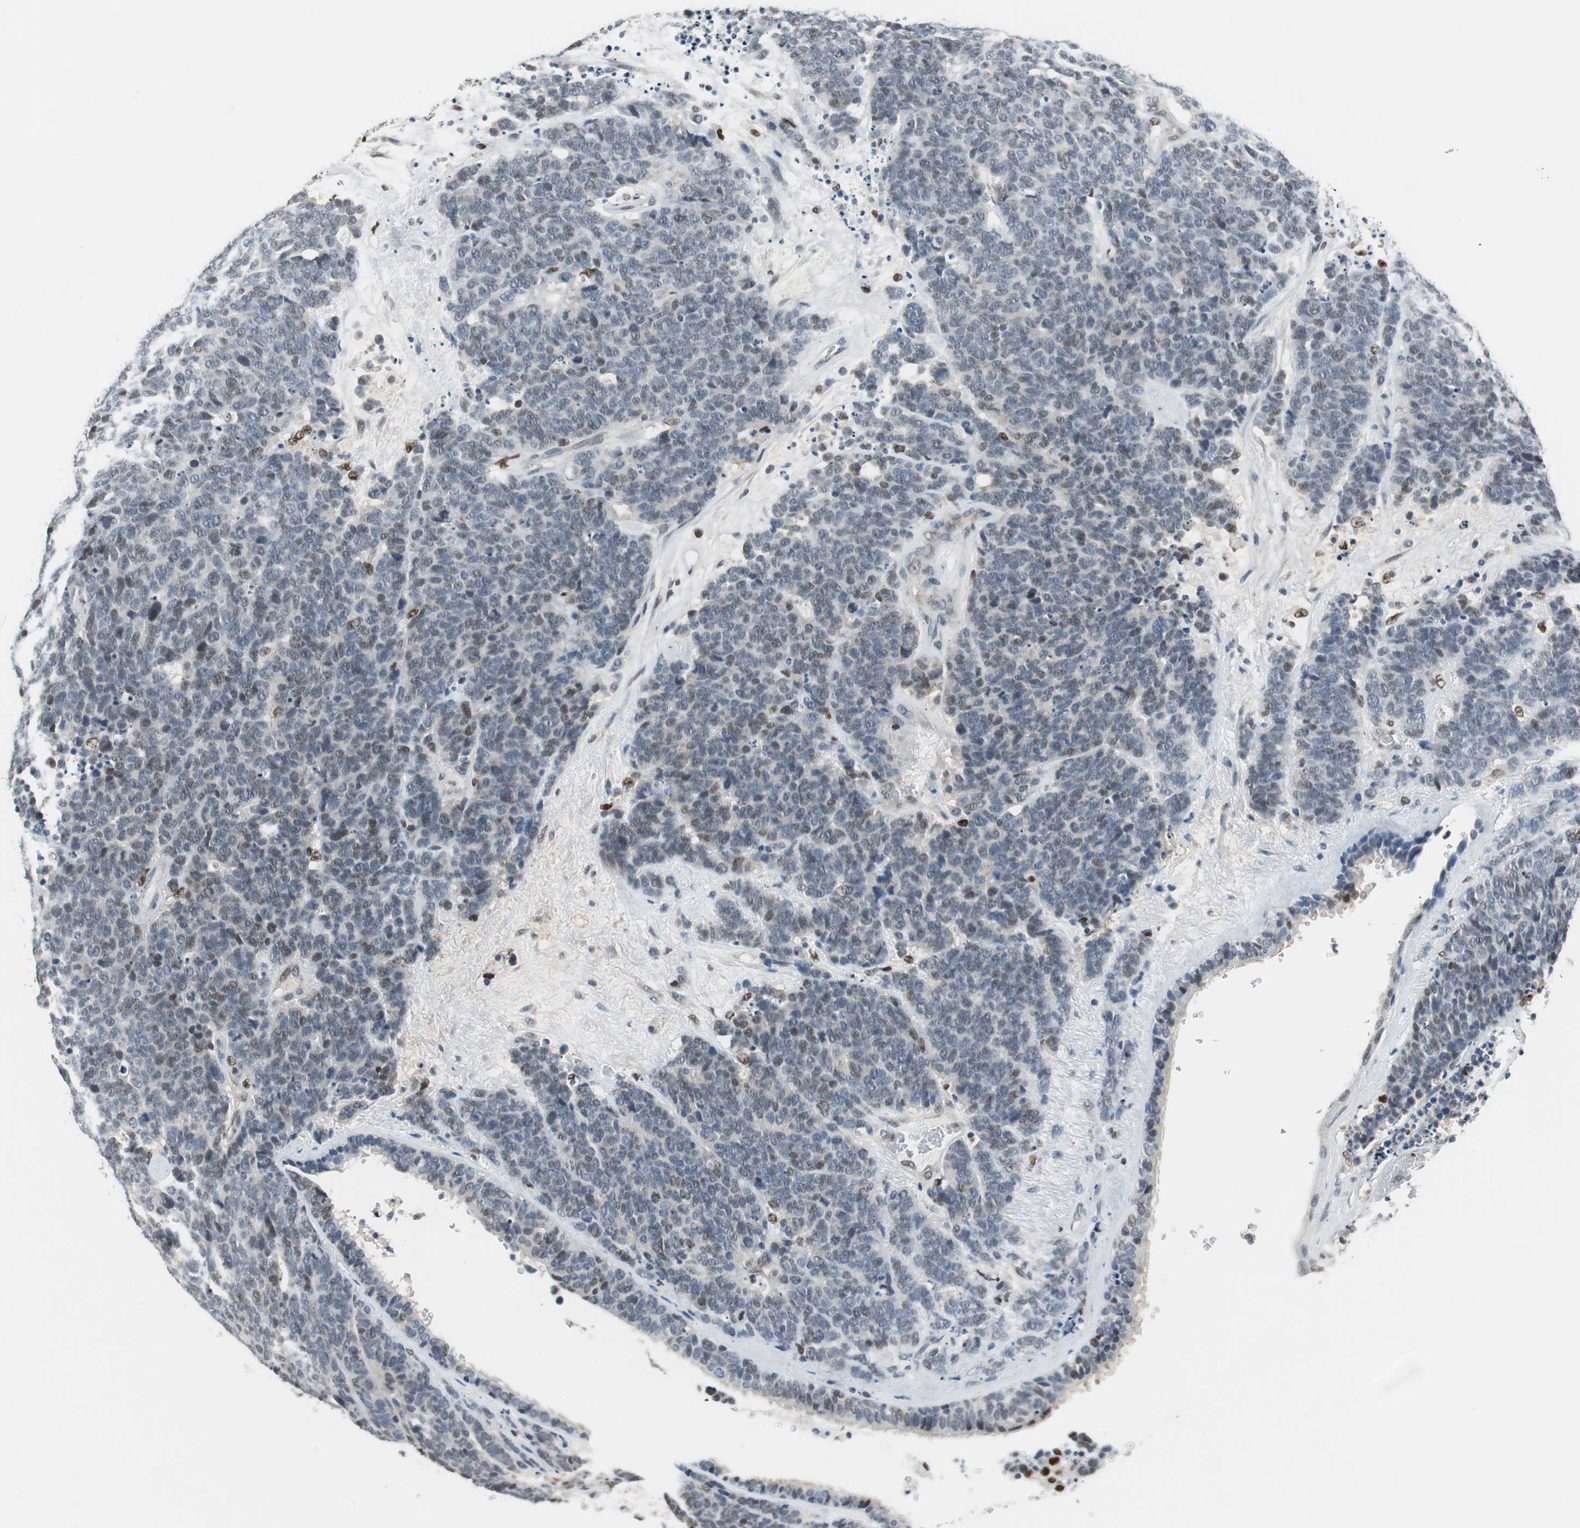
{"staining": {"intensity": "weak", "quantity": "25%-75%", "location": "cytoplasmic/membranous"}, "tissue": "lung cancer", "cell_type": "Tumor cells", "image_type": "cancer", "snomed": [{"axis": "morphology", "description": "Neoplasm, malignant, NOS"}, {"axis": "topography", "description": "Lung"}], "caption": "The micrograph shows immunohistochemical staining of lung cancer. There is weak cytoplasmic/membranous positivity is identified in about 25%-75% of tumor cells.", "gene": "MAFB", "patient": {"sex": "female", "age": 58}}